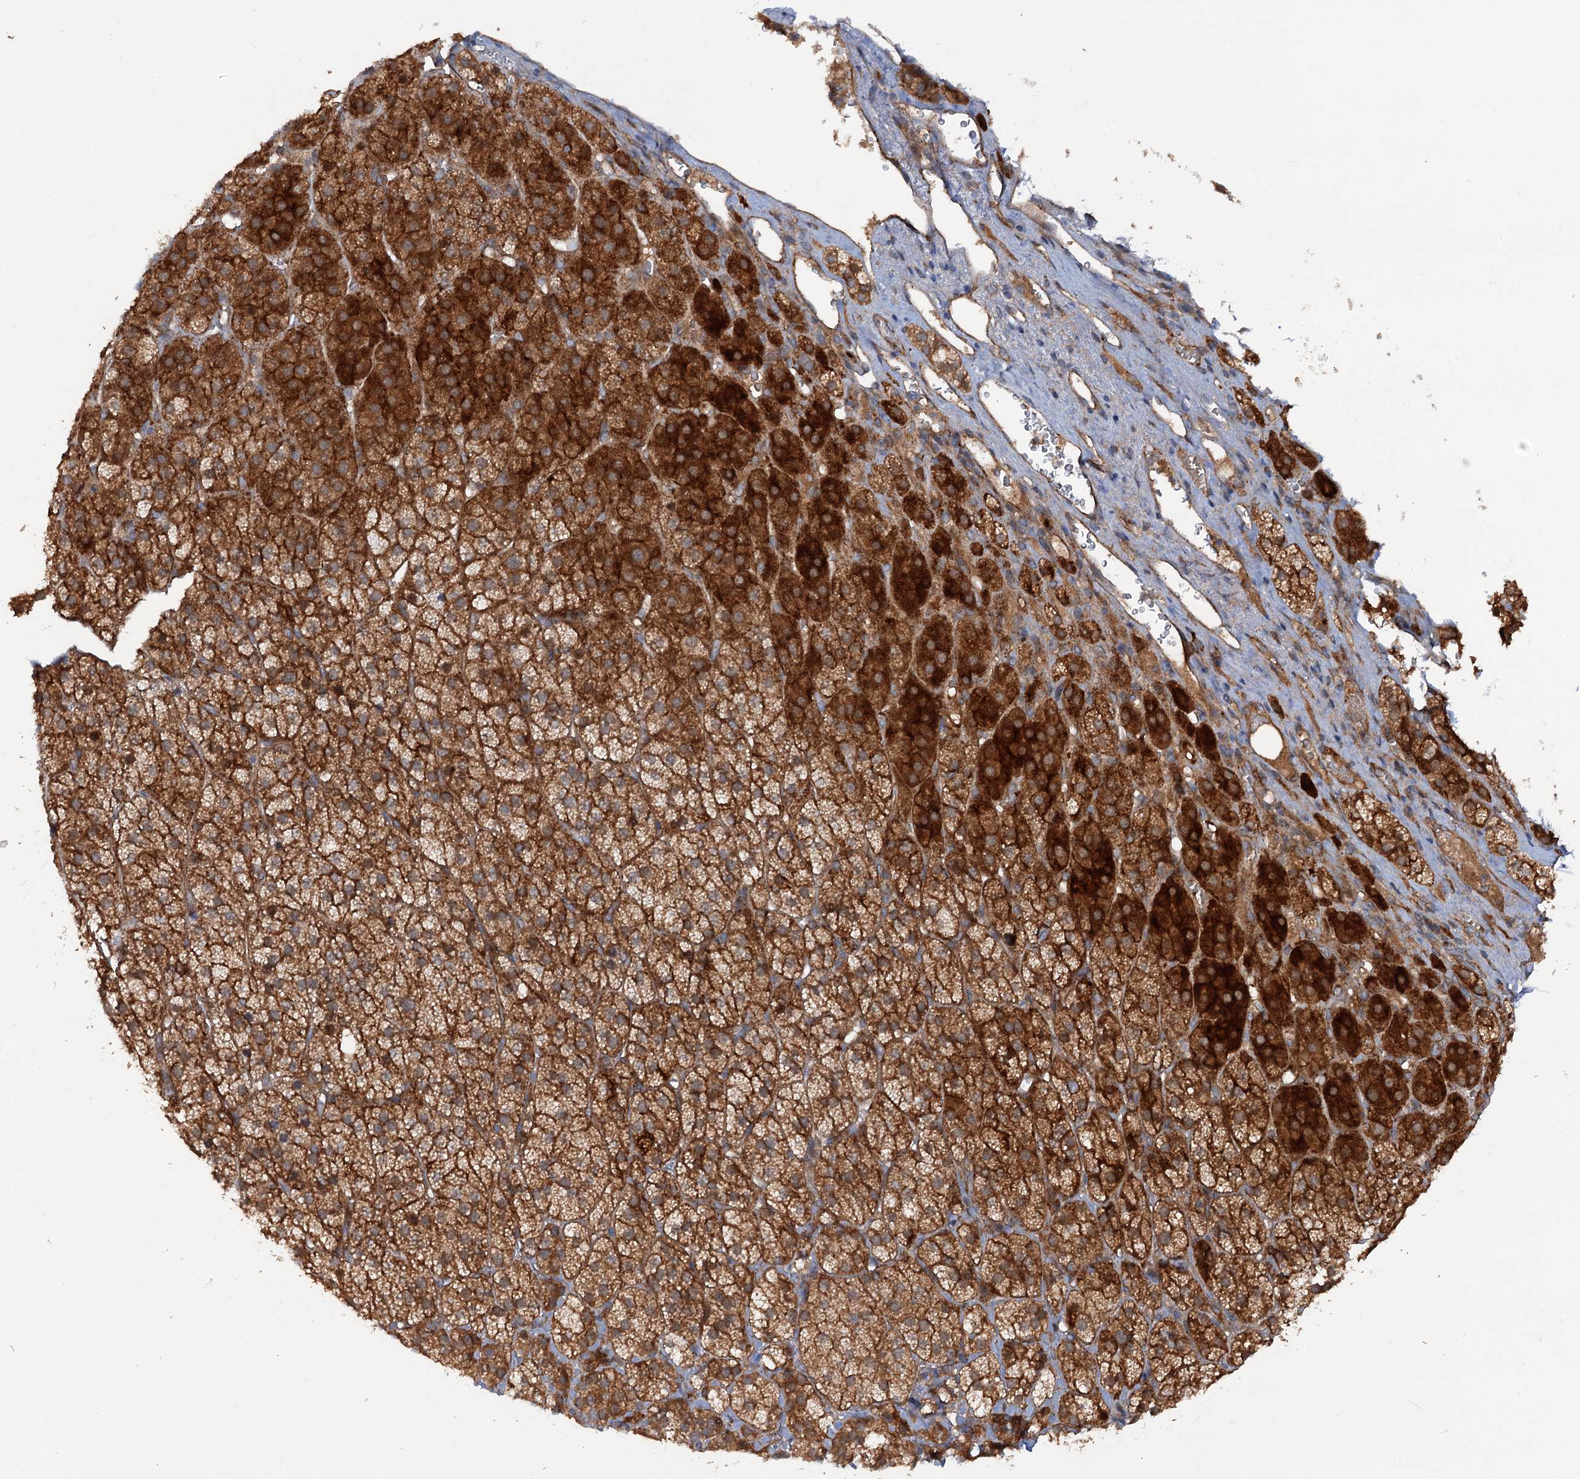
{"staining": {"intensity": "strong", "quantity": ">75%", "location": "cytoplasmic/membranous"}, "tissue": "adrenal gland", "cell_type": "Glandular cells", "image_type": "normal", "snomed": [{"axis": "morphology", "description": "Normal tissue, NOS"}, {"axis": "topography", "description": "Adrenal gland"}], "caption": "Strong cytoplasmic/membranous protein expression is identified in about >75% of glandular cells in adrenal gland. (DAB IHC, brown staining for protein, blue staining for nuclei).", "gene": "ADGRG4", "patient": {"sex": "female", "age": 44}}